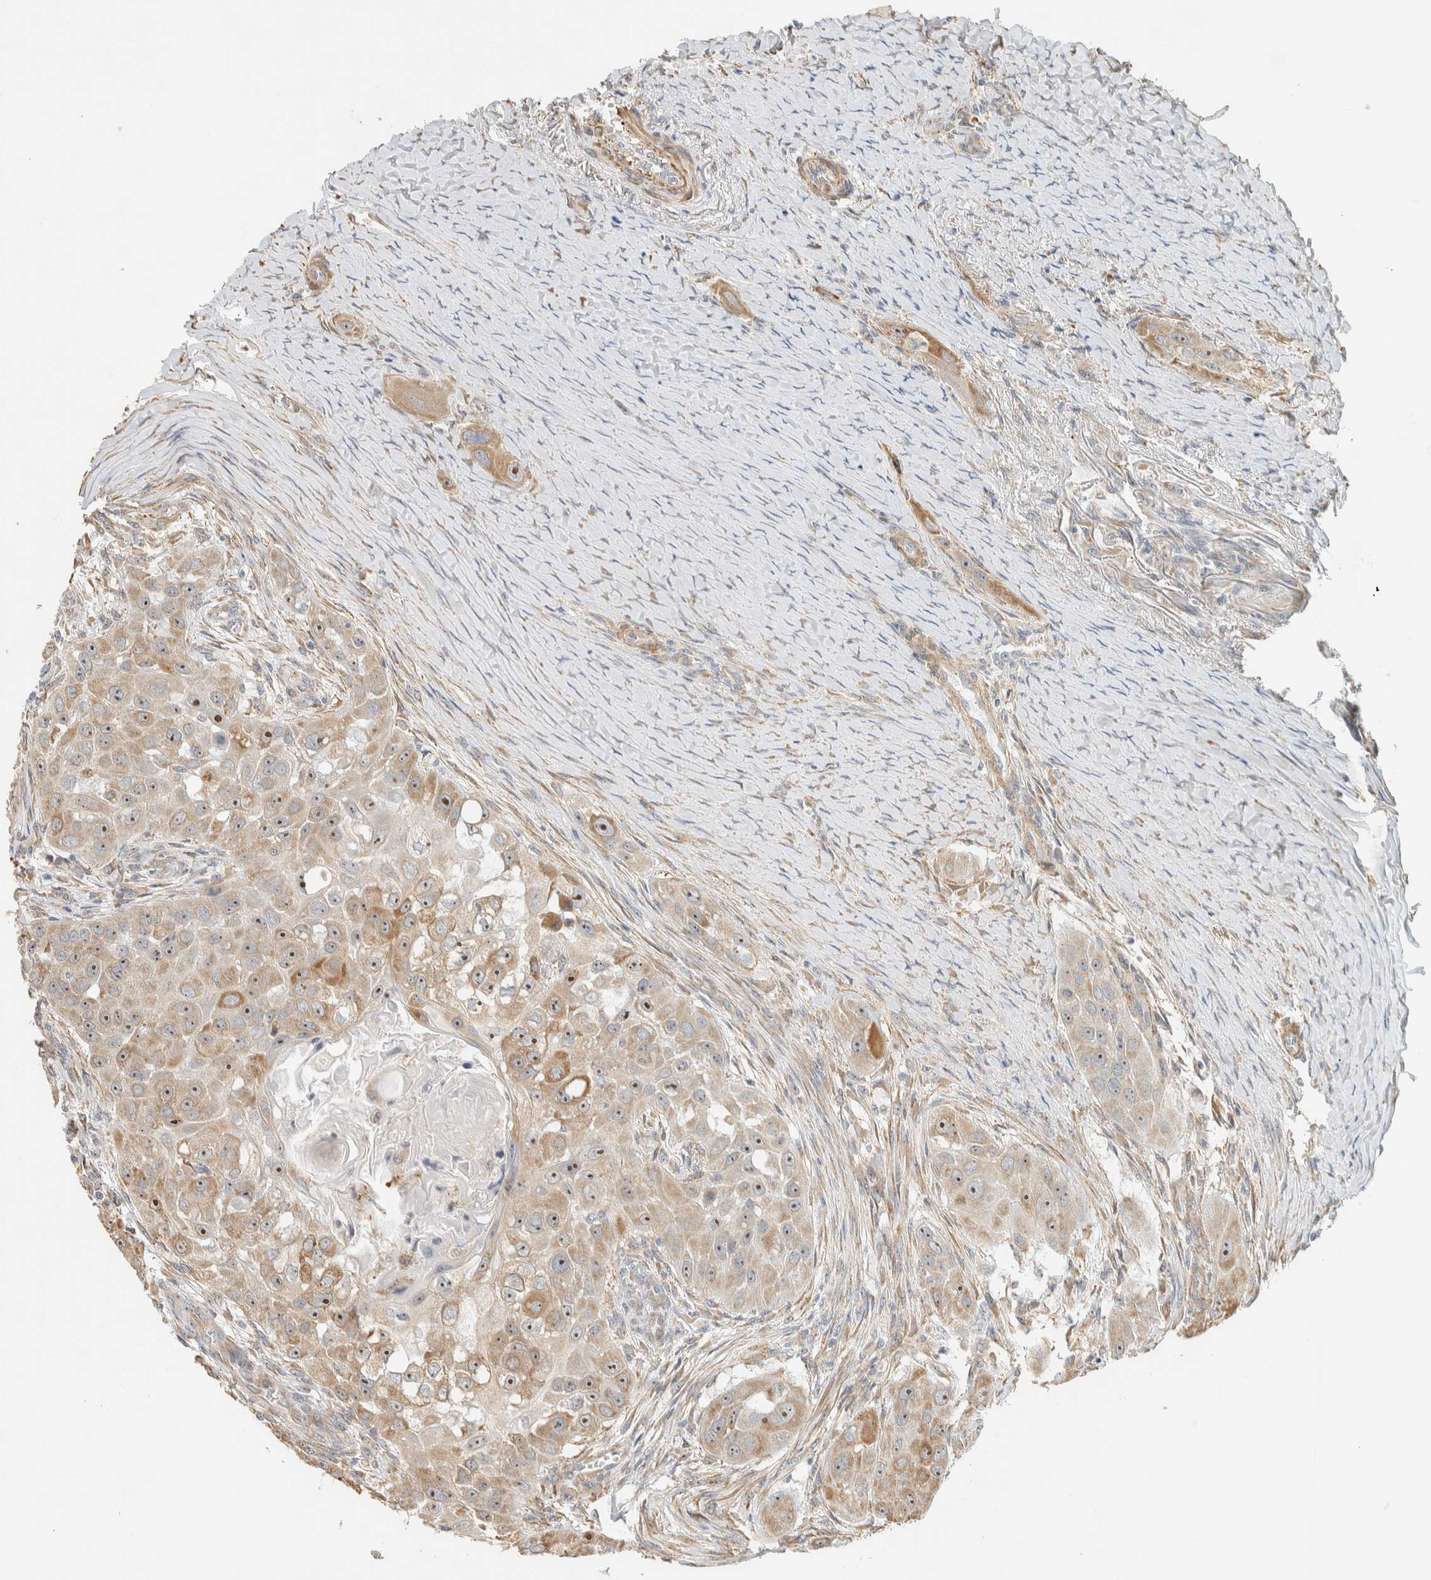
{"staining": {"intensity": "weak", "quantity": ">75%", "location": "cytoplasmic/membranous,nuclear"}, "tissue": "head and neck cancer", "cell_type": "Tumor cells", "image_type": "cancer", "snomed": [{"axis": "morphology", "description": "Normal tissue, NOS"}, {"axis": "morphology", "description": "Squamous cell carcinoma, NOS"}, {"axis": "topography", "description": "Skeletal muscle"}, {"axis": "topography", "description": "Head-Neck"}], "caption": "Protein expression analysis of head and neck cancer displays weak cytoplasmic/membranous and nuclear staining in approximately >75% of tumor cells. The staining was performed using DAB (3,3'-diaminobenzidine) to visualize the protein expression in brown, while the nuclei were stained in blue with hematoxylin (Magnification: 20x).", "gene": "KLHL40", "patient": {"sex": "male", "age": 51}}